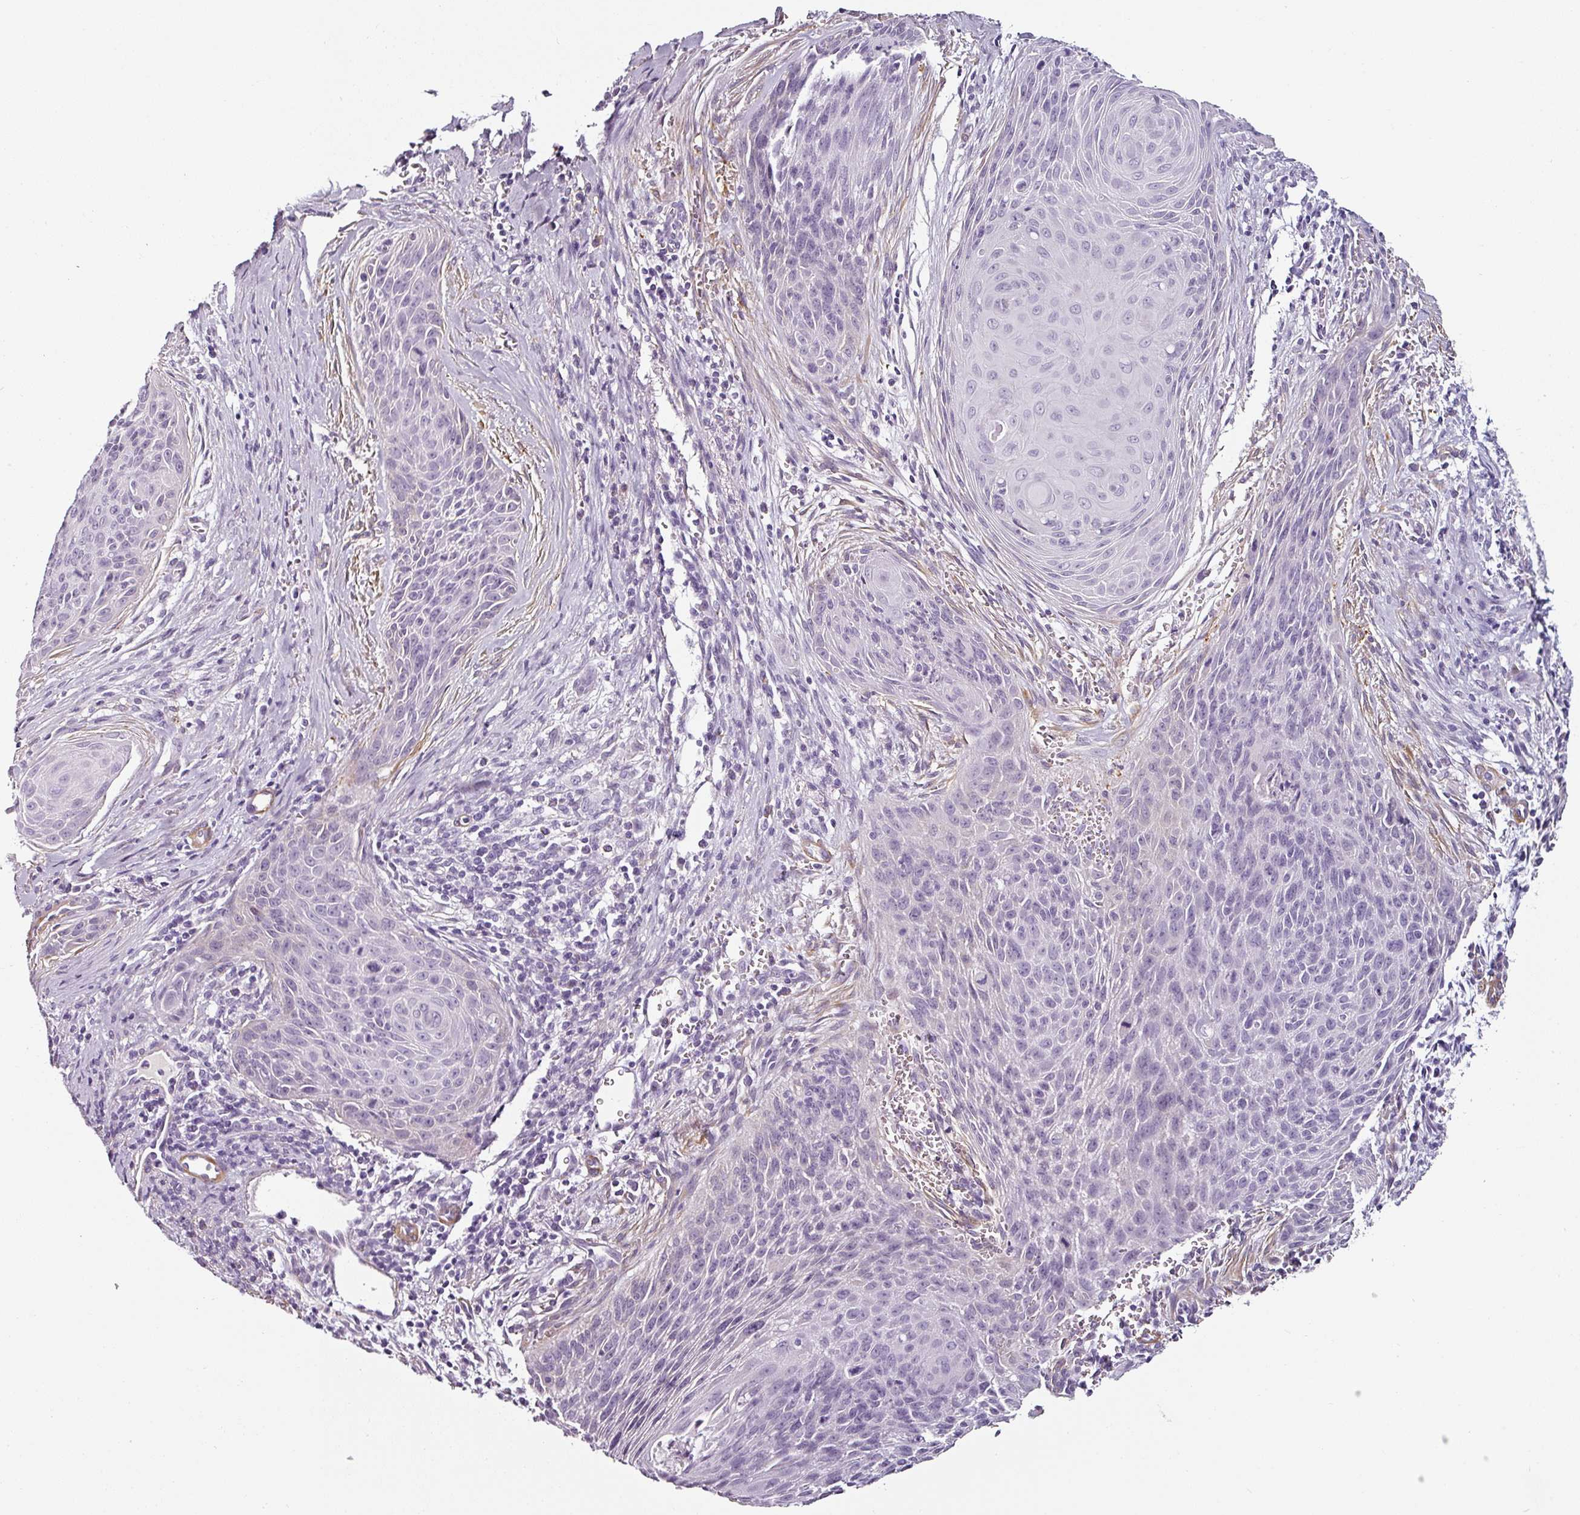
{"staining": {"intensity": "negative", "quantity": "none", "location": "none"}, "tissue": "cervical cancer", "cell_type": "Tumor cells", "image_type": "cancer", "snomed": [{"axis": "morphology", "description": "Squamous cell carcinoma, NOS"}, {"axis": "topography", "description": "Cervix"}], "caption": "DAB immunohistochemical staining of squamous cell carcinoma (cervical) reveals no significant expression in tumor cells.", "gene": "CAP2", "patient": {"sex": "female", "age": 55}}